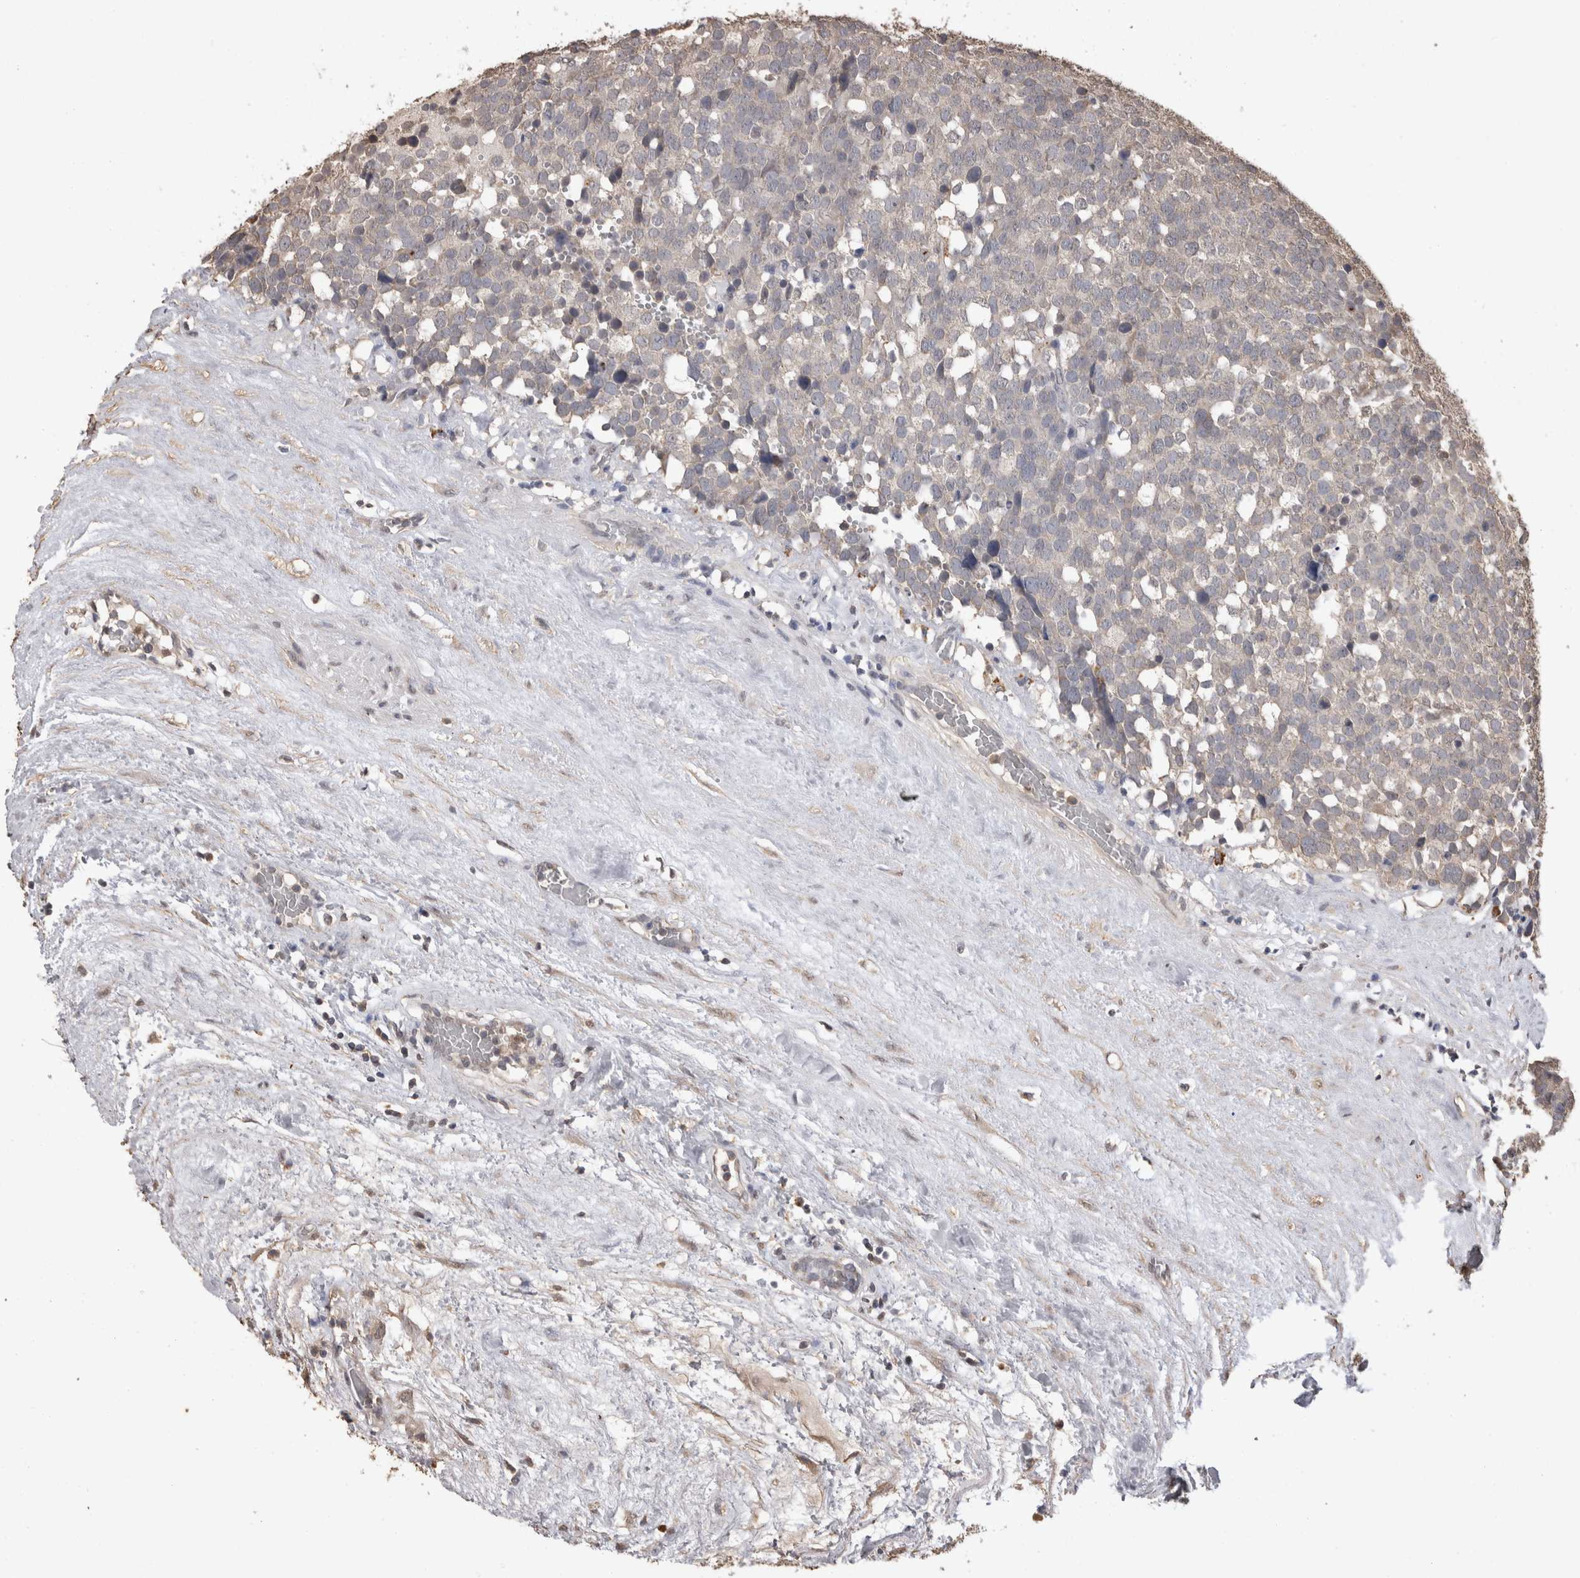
{"staining": {"intensity": "negative", "quantity": "none", "location": "none"}, "tissue": "testis cancer", "cell_type": "Tumor cells", "image_type": "cancer", "snomed": [{"axis": "morphology", "description": "Seminoma, NOS"}, {"axis": "topography", "description": "Testis"}], "caption": "Photomicrograph shows no protein positivity in tumor cells of testis seminoma tissue. The staining is performed using DAB (3,3'-diaminobenzidine) brown chromogen with nuclei counter-stained in using hematoxylin.", "gene": "SOCS5", "patient": {"sex": "male", "age": 71}}